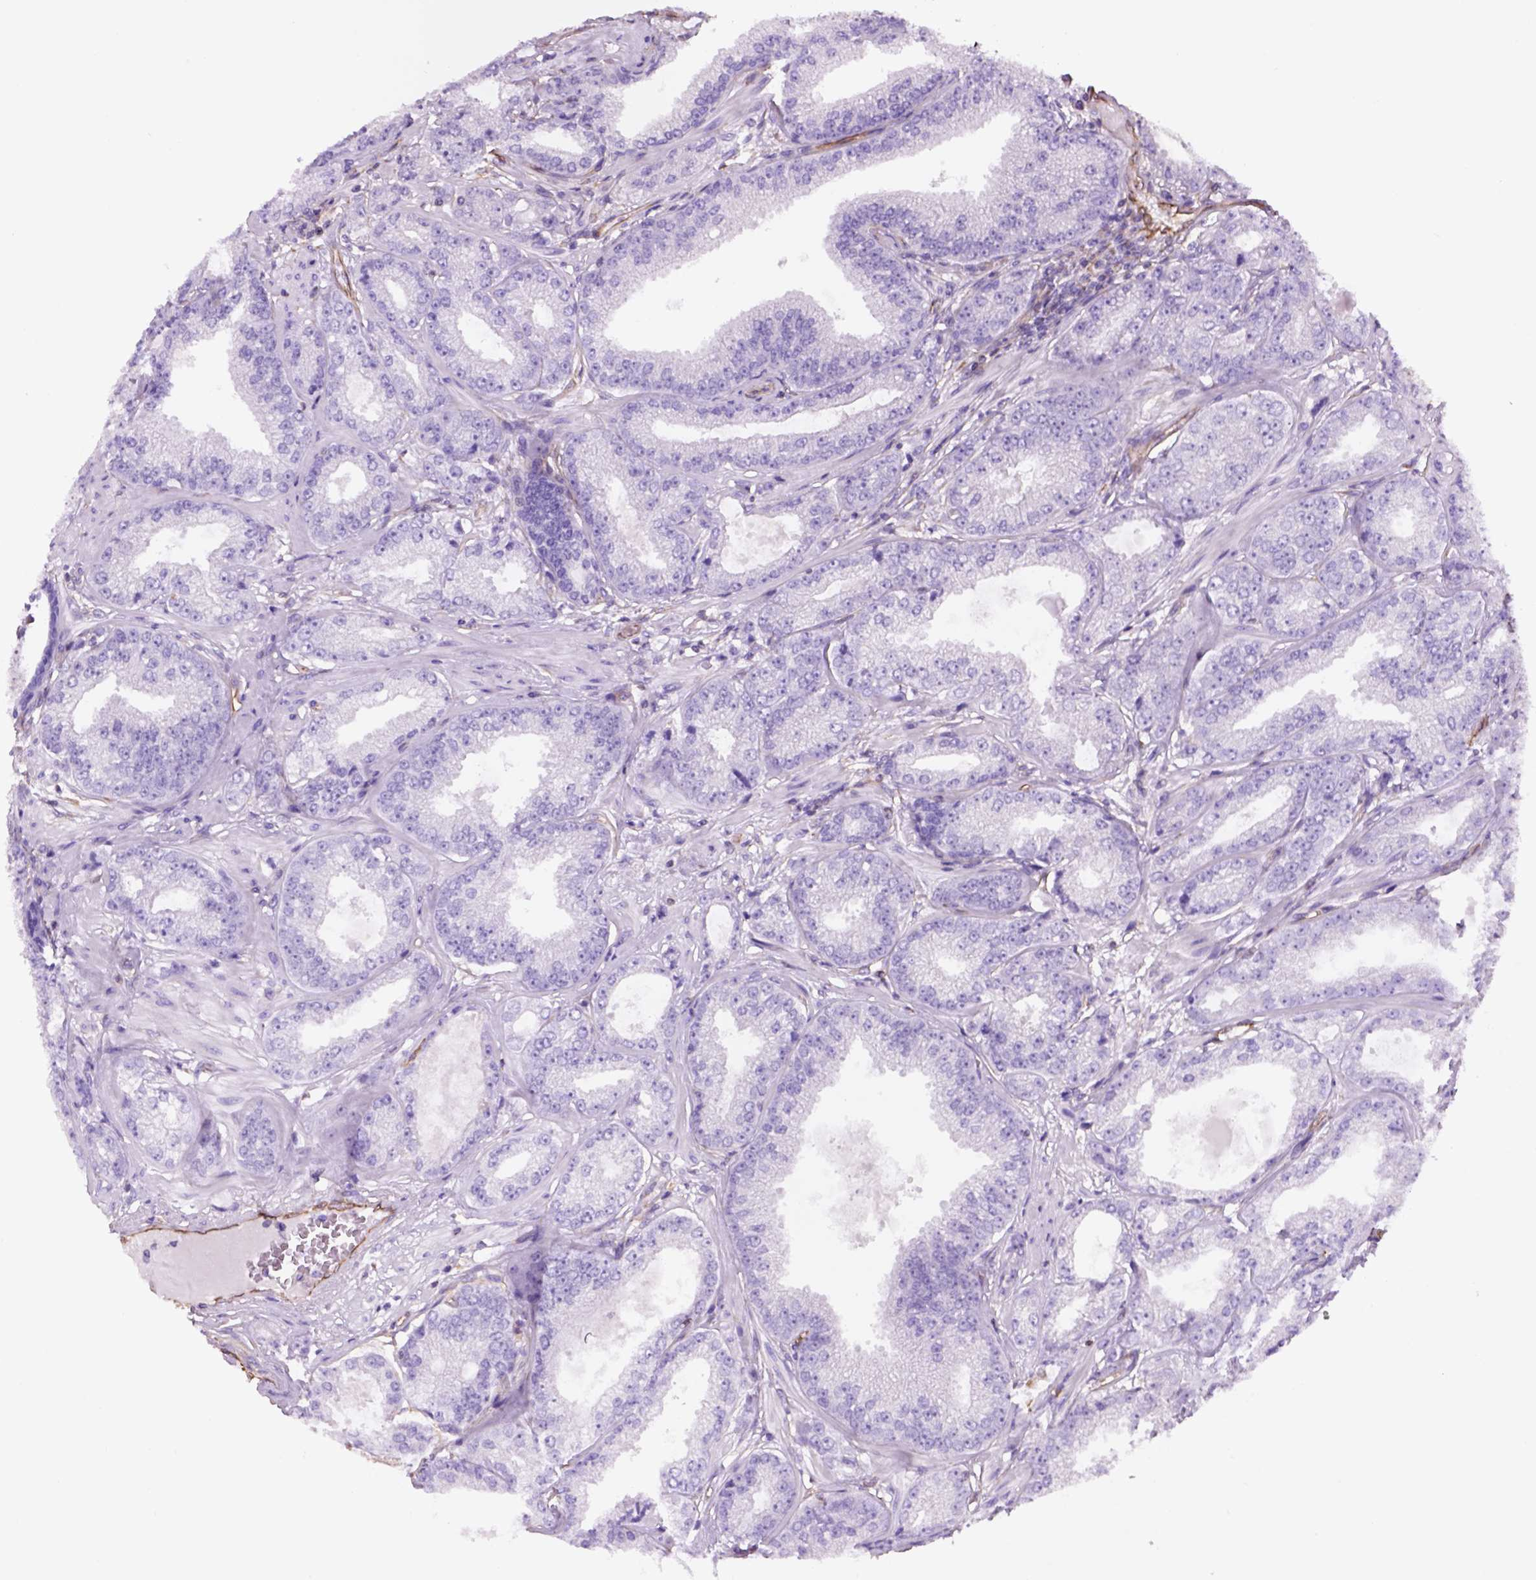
{"staining": {"intensity": "negative", "quantity": "none", "location": "none"}, "tissue": "prostate cancer", "cell_type": "Tumor cells", "image_type": "cancer", "snomed": [{"axis": "morphology", "description": "Adenocarcinoma, NOS"}, {"axis": "topography", "description": "Prostate"}], "caption": "Tumor cells show no significant positivity in prostate adenocarcinoma. The staining was performed using DAB (3,3'-diaminobenzidine) to visualize the protein expression in brown, while the nuclei were stained in blue with hematoxylin (Magnification: 20x).", "gene": "ZZZ3", "patient": {"sex": "male", "age": 64}}